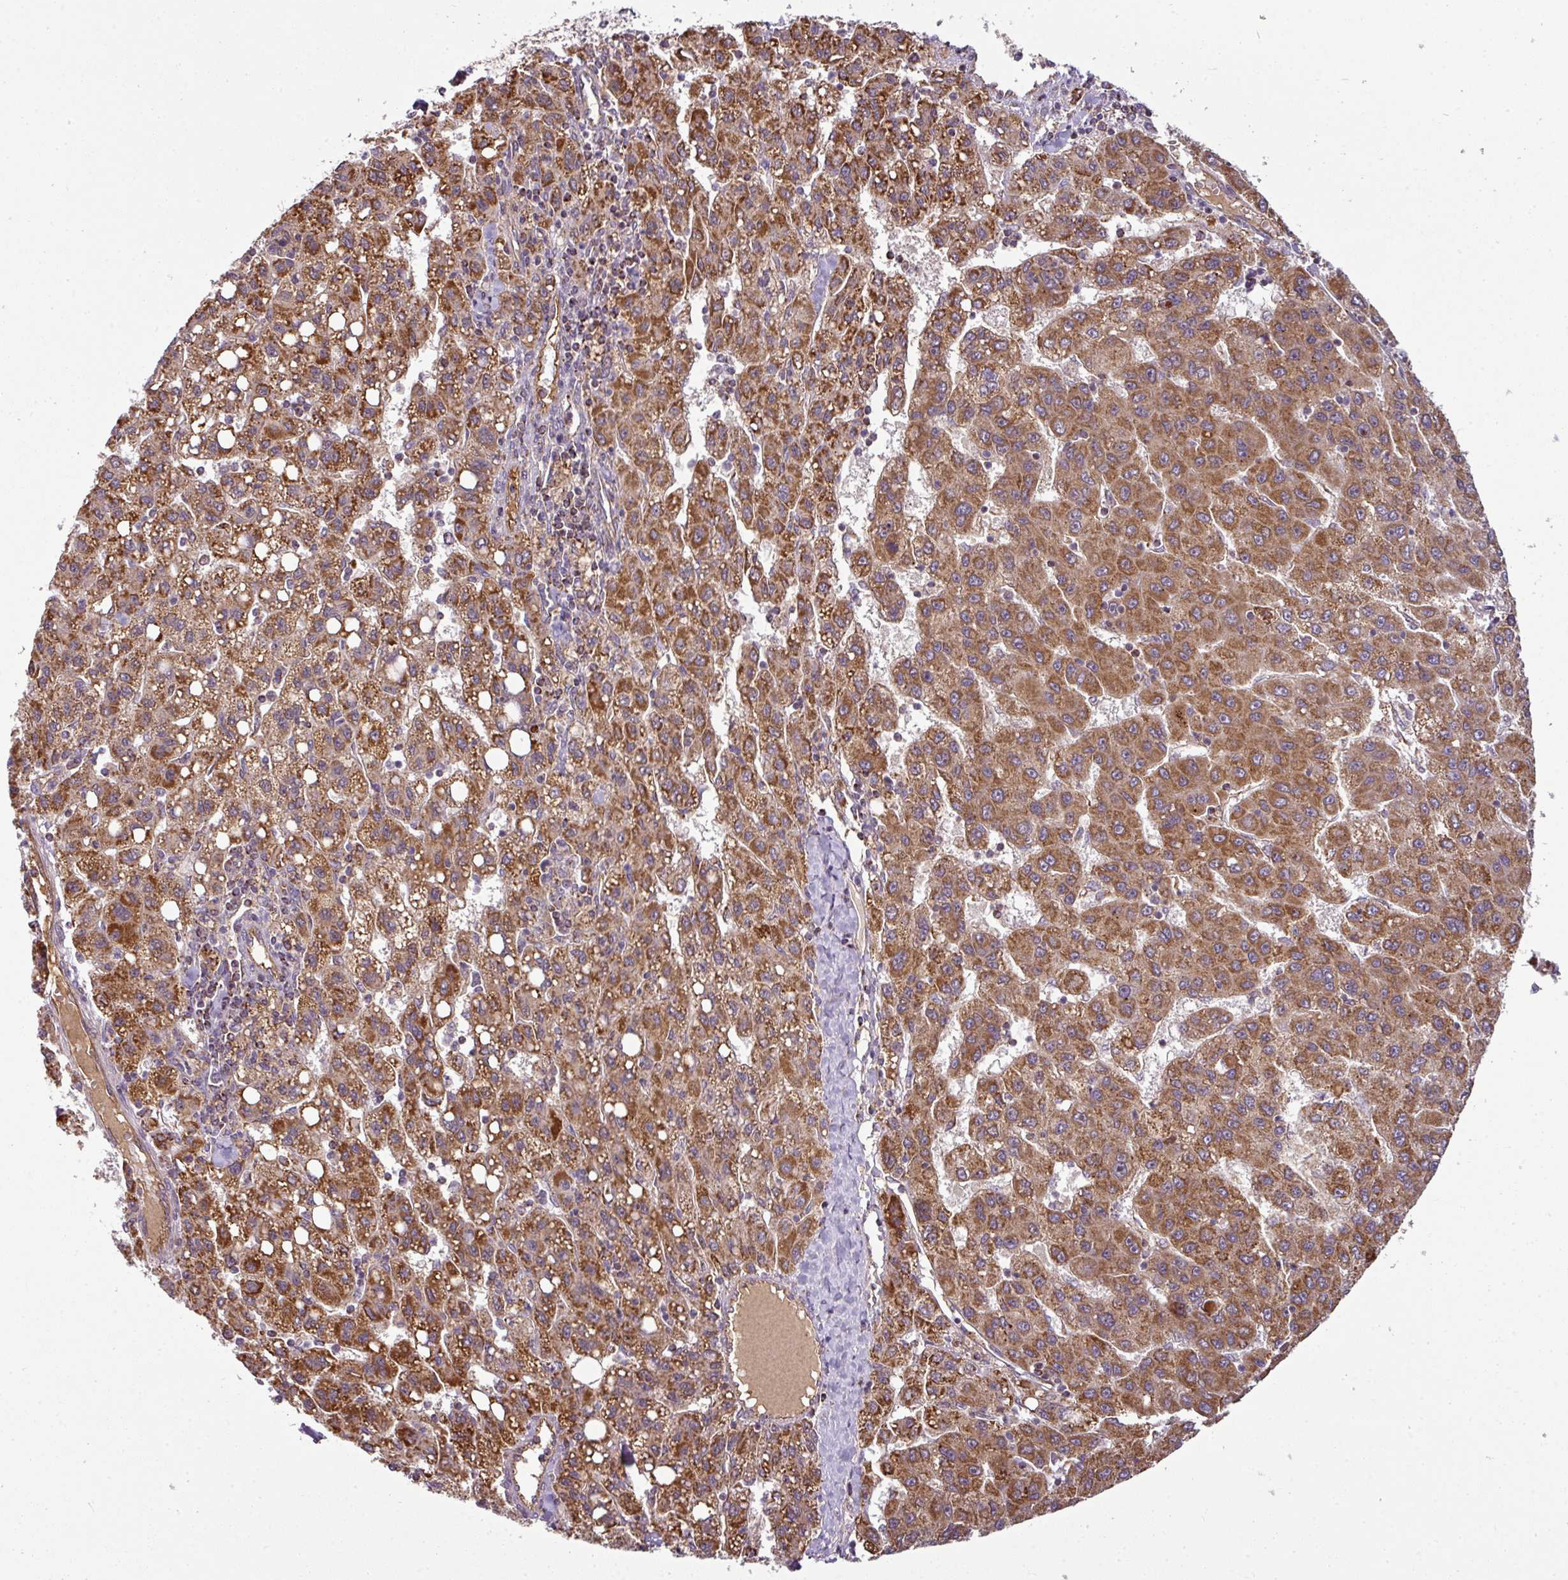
{"staining": {"intensity": "strong", "quantity": ">75%", "location": "cytoplasmic/membranous"}, "tissue": "liver cancer", "cell_type": "Tumor cells", "image_type": "cancer", "snomed": [{"axis": "morphology", "description": "Carcinoma, Hepatocellular, NOS"}, {"axis": "topography", "description": "Liver"}], "caption": "A brown stain labels strong cytoplasmic/membranous expression of a protein in liver hepatocellular carcinoma tumor cells. (DAB (3,3'-diaminobenzidine) = brown stain, brightfield microscopy at high magnification).", "gene": "PRELID3B", "patient": {"sex": "female", "age": 82}}